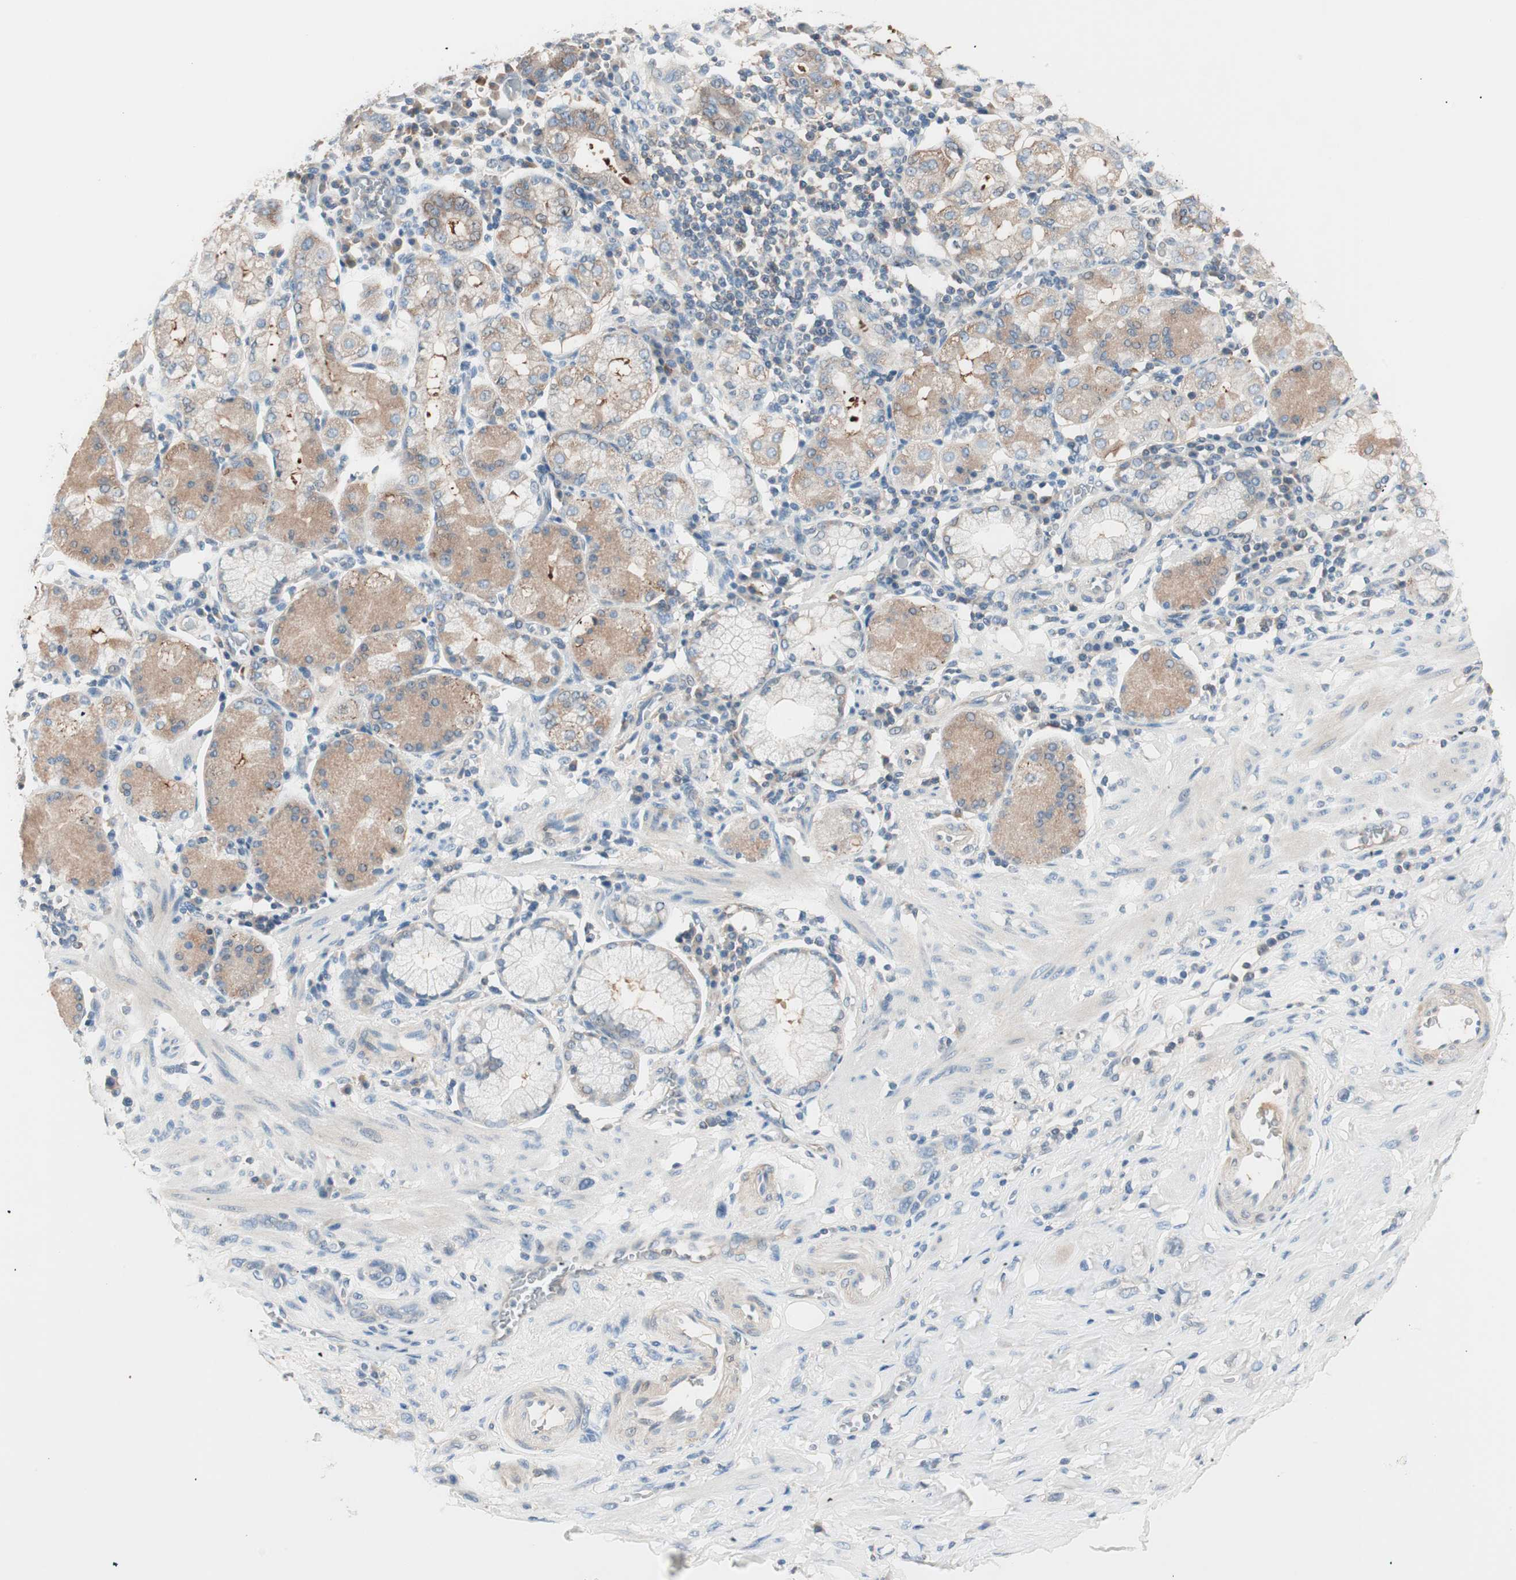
{"staining": {"intensity": "negative", "quantity": "none", "location": "none"}, "tissue": "stomach cancer", "cell_type": "Tumor cells", "image_type": "cancer", "snomed": [{"axis": "morphology", "description": "Adenocarcinoma, NOS"}, {"axis": "topography", "description": "Stomach"}], "caption": "The image exhibits no significant expression in tumor cells of stomach cancer (adenocarcinoma).", "gene": "RAD54B", "patient": {"sex": "male", "age": 82}}